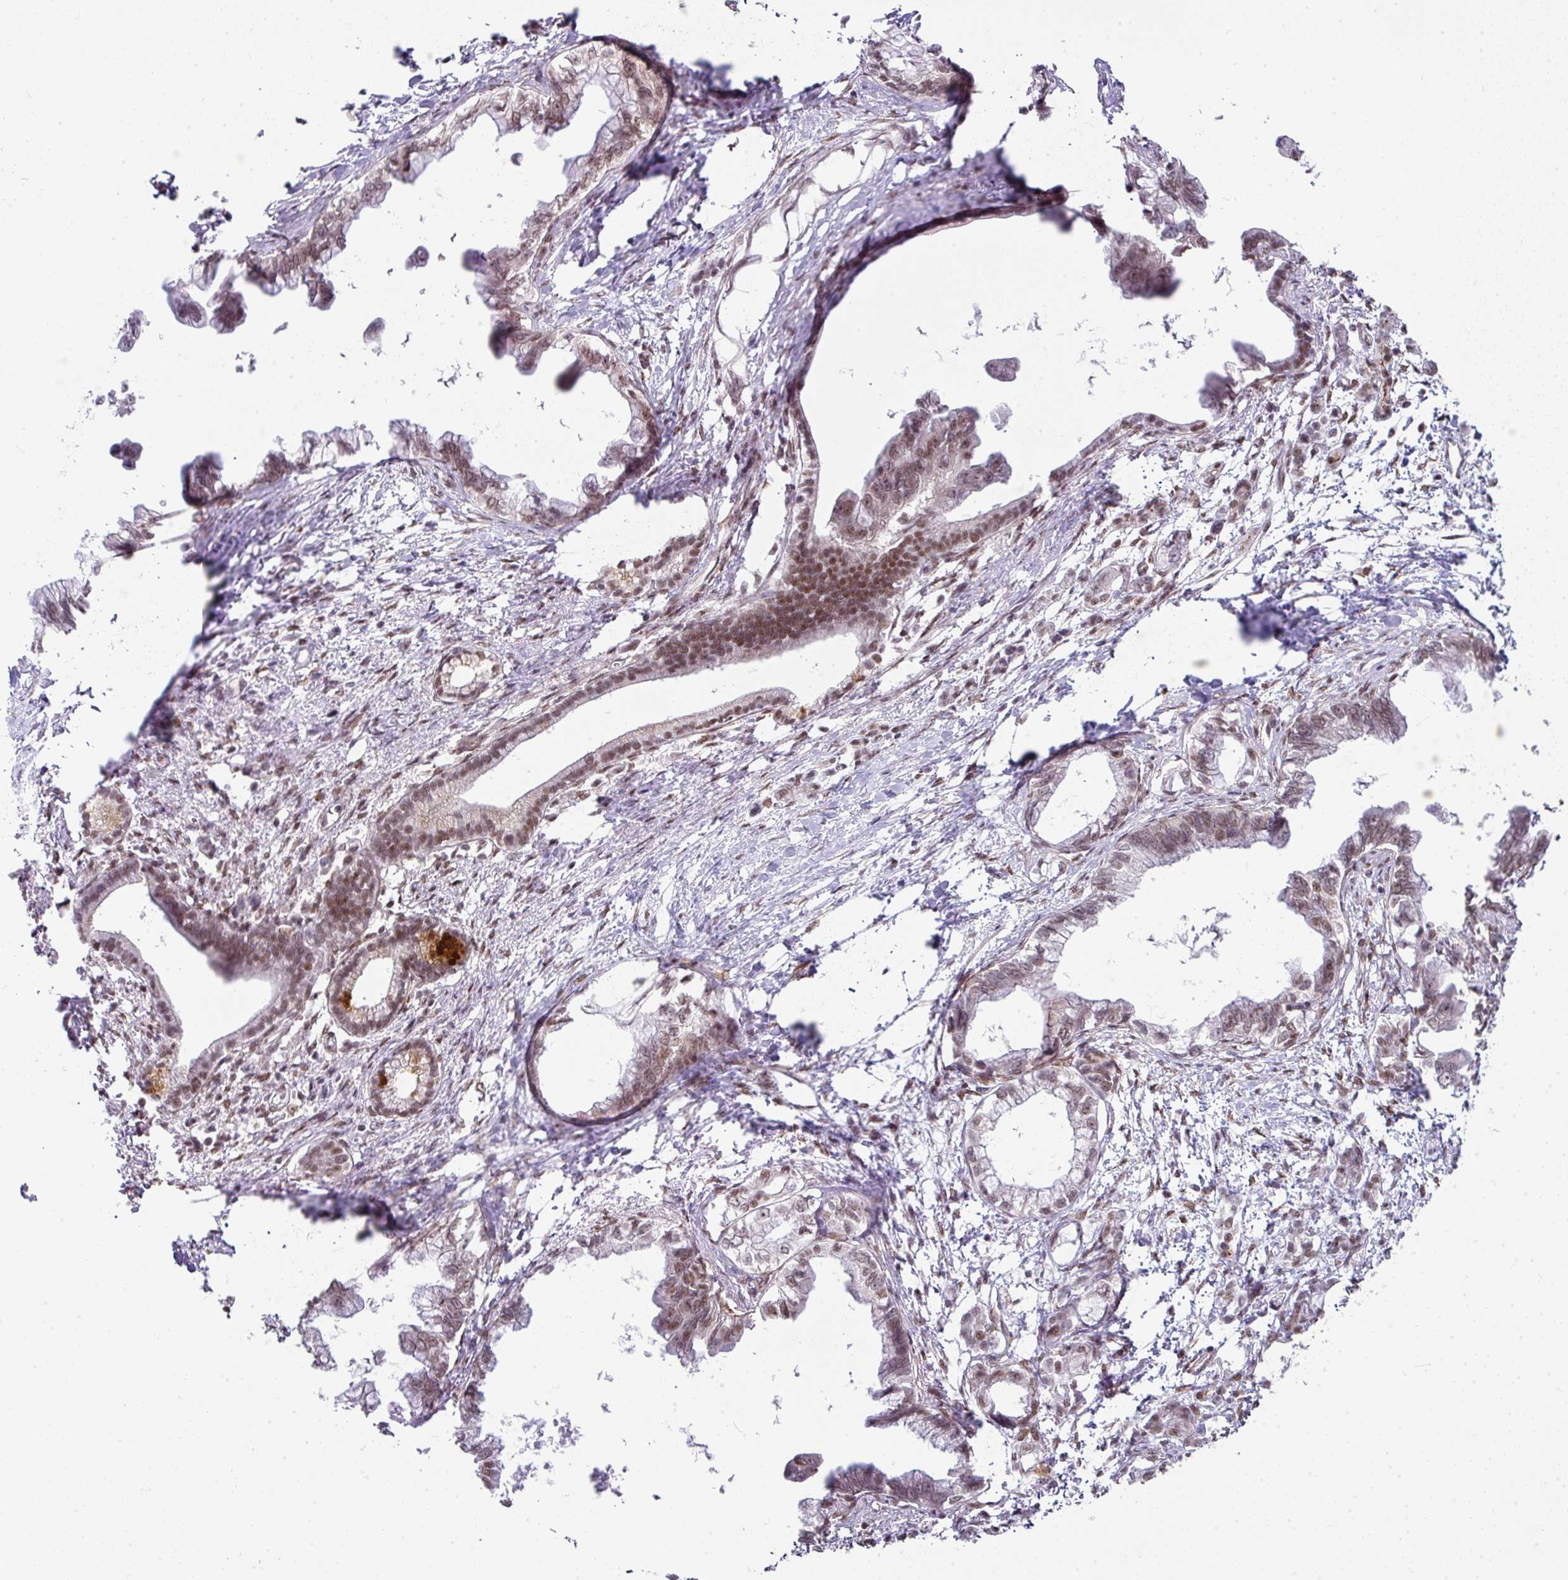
{"staining": {"intensity": "moderate", "quantity": ">75%", "location": "nuclear"}, "tissue": "pancreatic cancer", "cell_type": "Tumor cells", "image_type": "cancer", "snomed": [{"axis": "morphology", "description": "Adenocarcinoma, NOS"}, {"axis": "topography", "description": "Pancreas"}], "caption": "About >75% of tumor cells in pancreatic cancer show moderate nuclear protein expression as visualized by brown immunohistochemical staining.", "gene": "NFYA", "patient": {"sex": "male", "age": 61}}